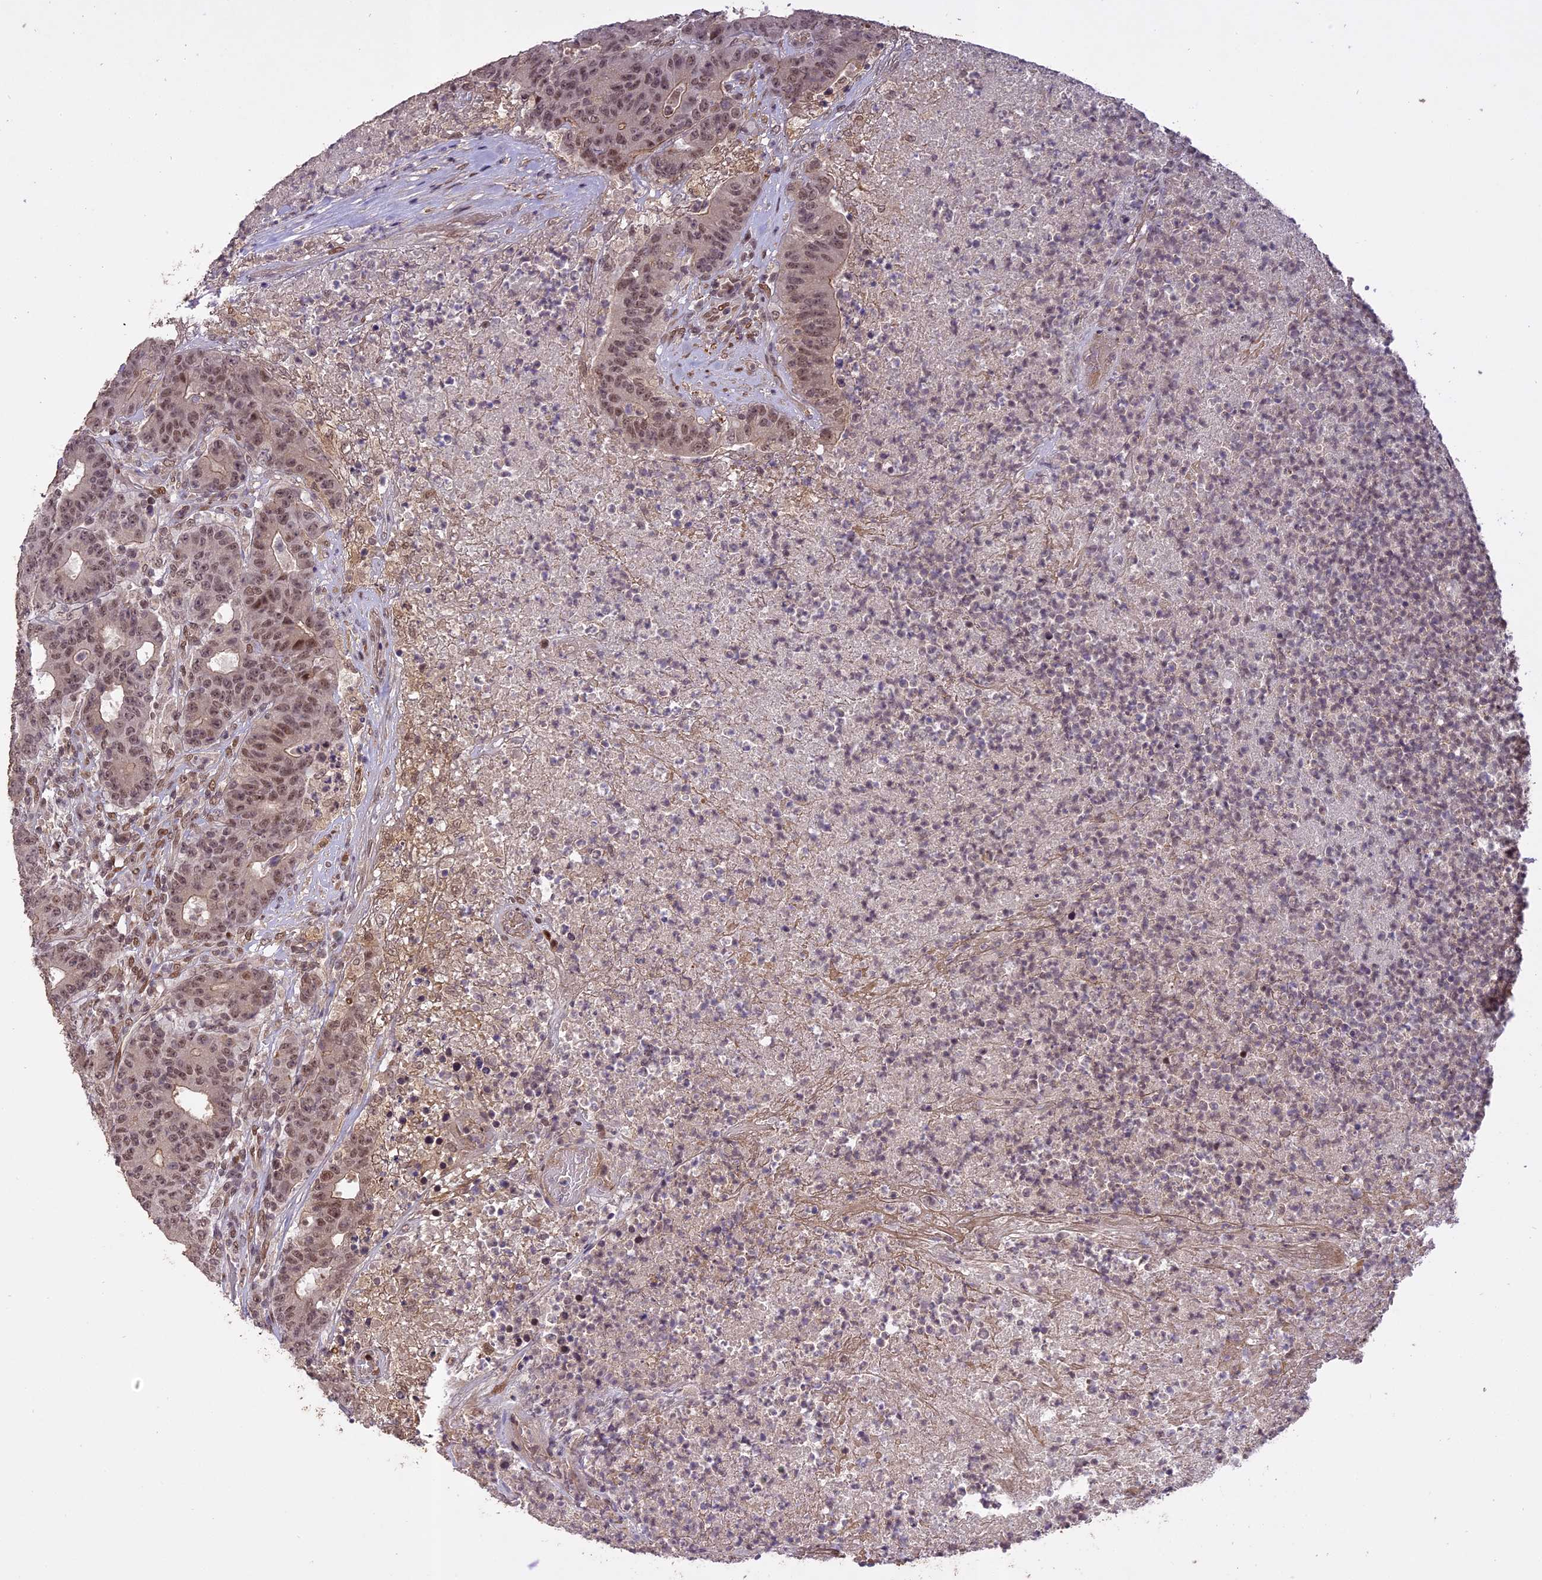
{"staining": {"intensity": "weak", "quantity": ">75%", "location": "cytoplasmic/membranous,nuclear"}, "tissue": "colorectal cancer", "cell_type": "Tumor cells", "image_type": "cancer", "snomed": [{"axis": "morphology", "description": "Adenocarcinoma, NOS"}, {"axis": "topography", "description": "Colon"}], "caption": "A histopathology image of colorectal cancer (adenocarcinoma) stained for a protein shows weak cytoplasmic/membranous and nuclear brown staining in tumor cells.", "gene": "PRELID2", "patient": {"sex": "female", "age": 75}}